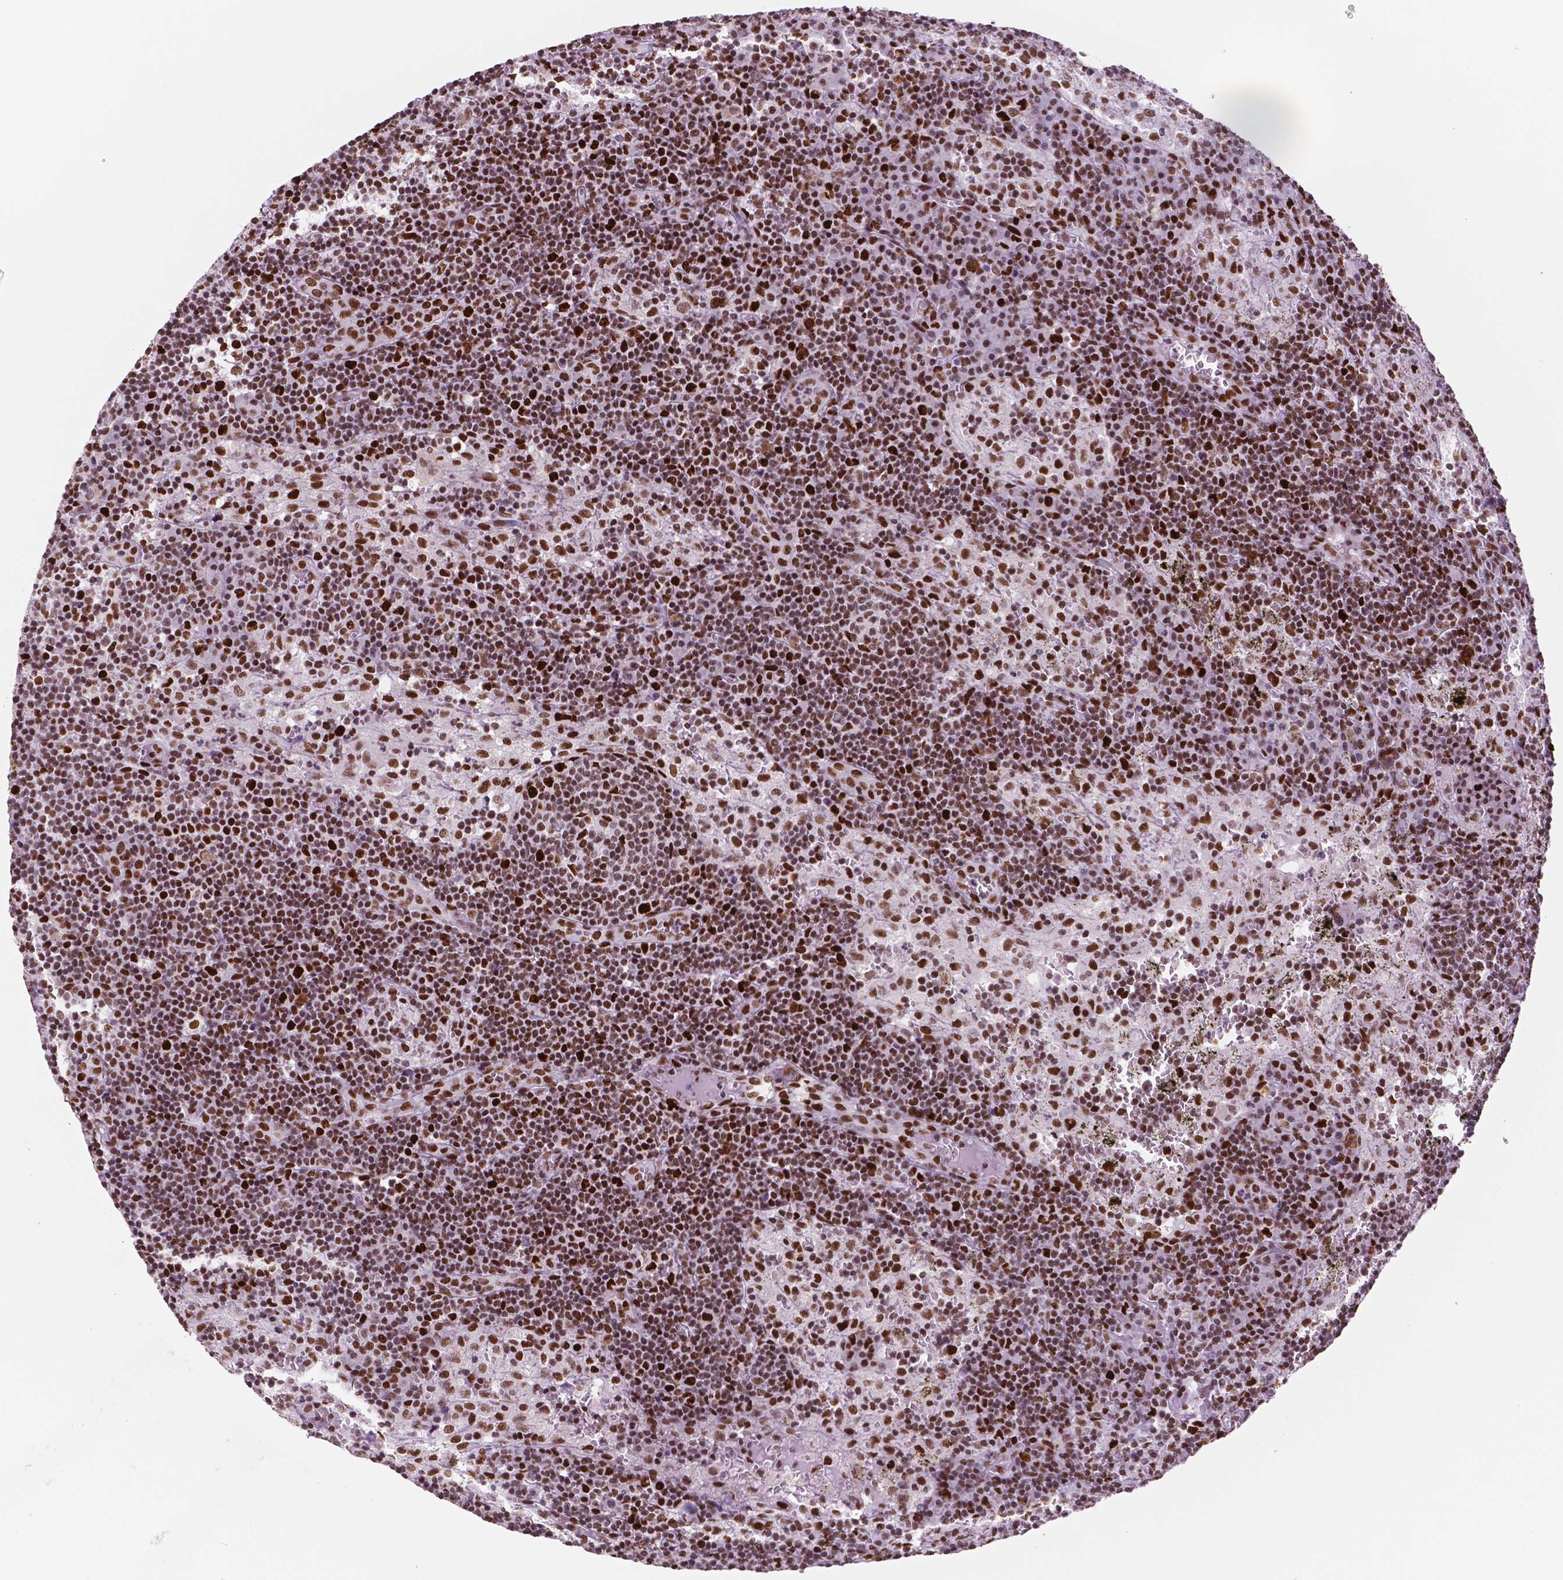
{"staining": {"intensity": "strong", "quantity": ">75%", "location": "nuclear"}, "tissue": "lymph node", "cell_type": "Germinal center cells", "image_type": "normal", "snomed": [{"axis": "morphology", "description": "Normal tissue, NOS"}, {"axis": "topography", "description": "Lymph node"}], "caption": "Protein staining displays strong nuclear staining in approximately >75% of germinal center cells in benign lymph node. (Stains: DAB in brown, nuclei in blue, Microscopy: brightfield microscopy at high magnification).", "gene": "MSH6", "patient": {"sex": "male", "age": 62}}